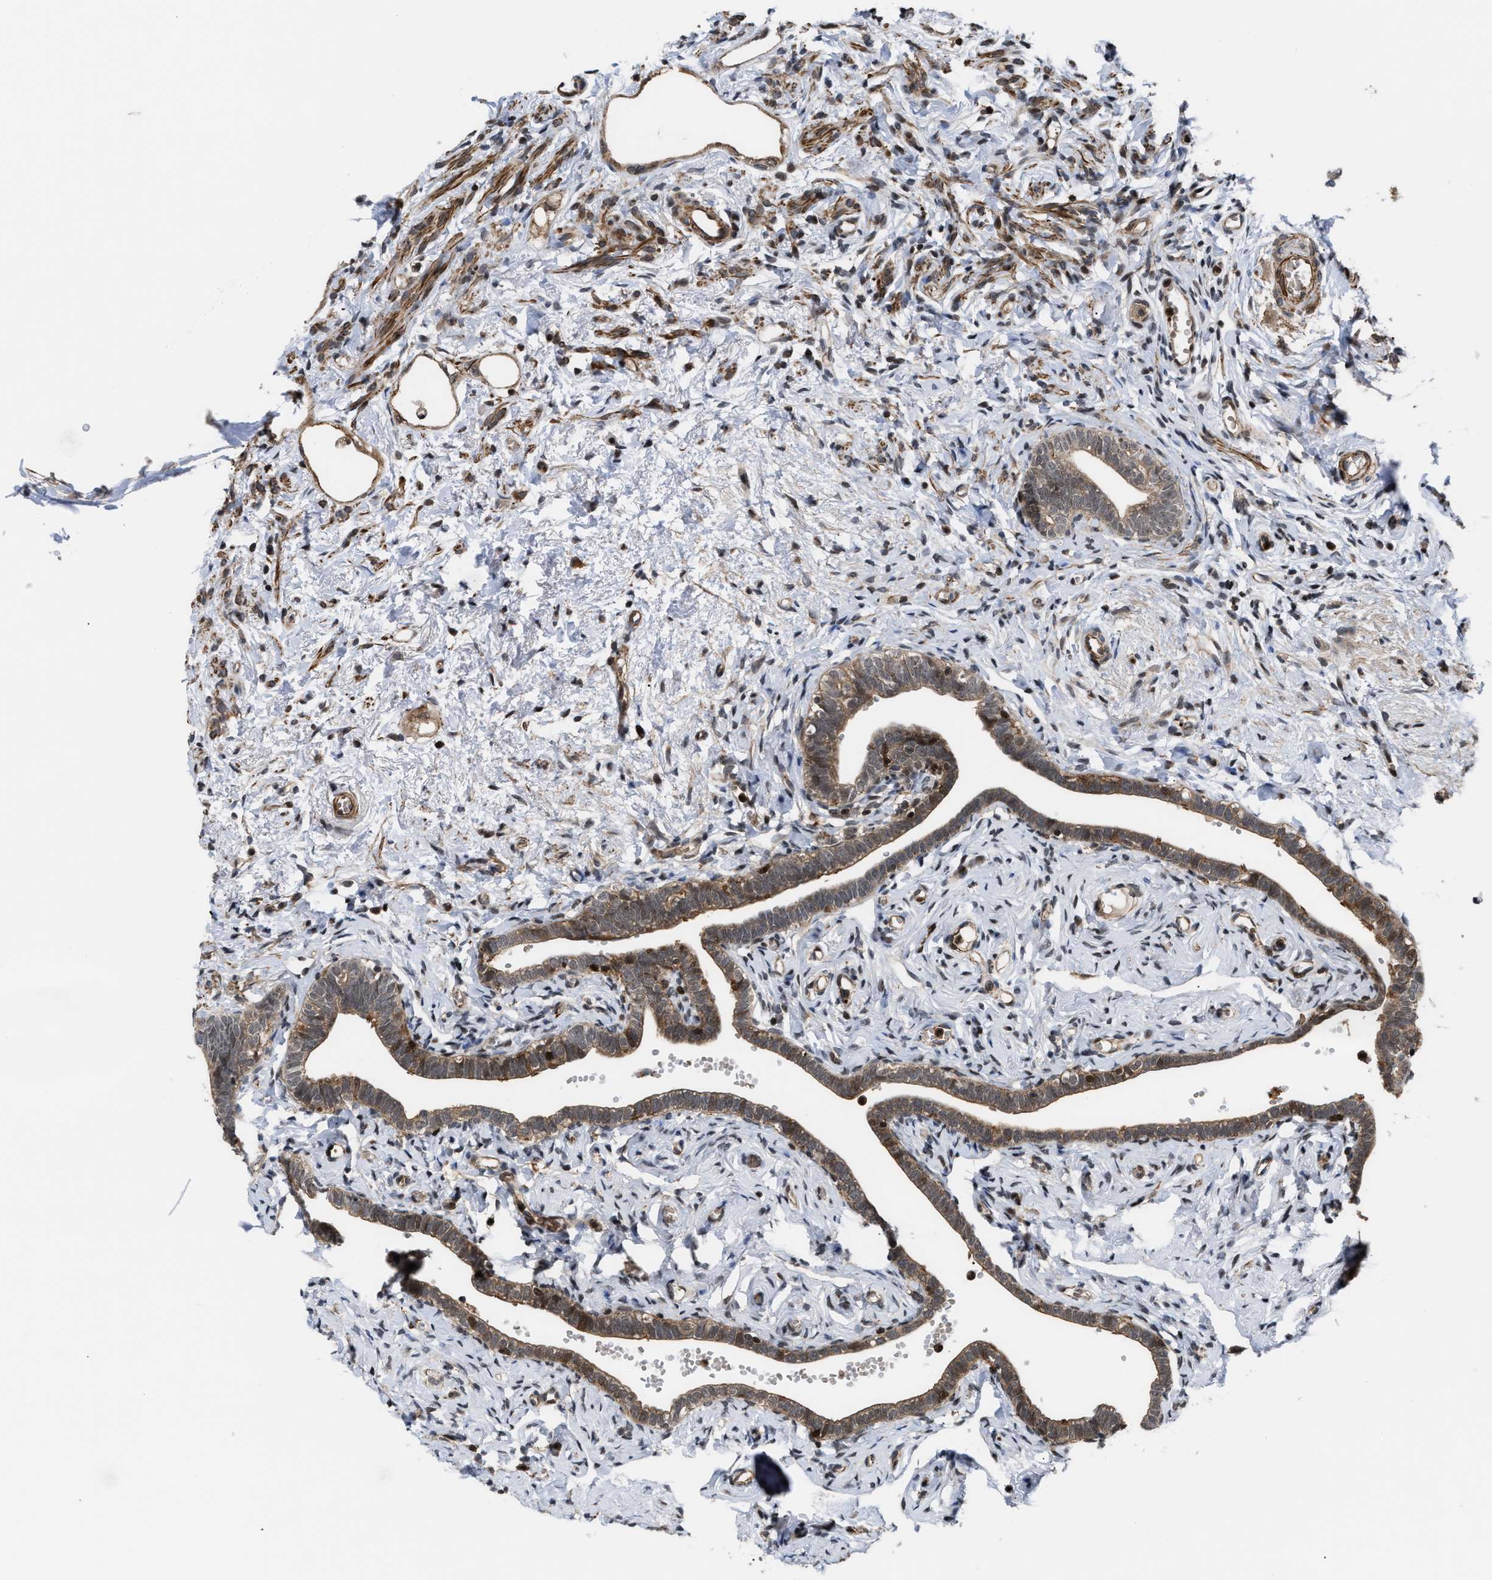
{"staining": {"intensity": "moderate", "quantity": ">75%", "location": "cytoplasmic/membranous,nuclear"}, "tissue": "fallopian tube", "cell_type": "Glandular cells", "image_type": "normal", "snomed": [{"axis": "morphology", "description": "Normal tissue, NOS"}, {"axis": "topography", "description": "Fallopian tube"}], "caption": "This photomicrograph reveals IHC staining of unremarkable fallopian tube, with medium moderate cytoplasmic/membranous,nuclear expression in approximately >75% of glandular cells.", "gene": "STAU2", "patient": {"sex": "female", "age": 71}}